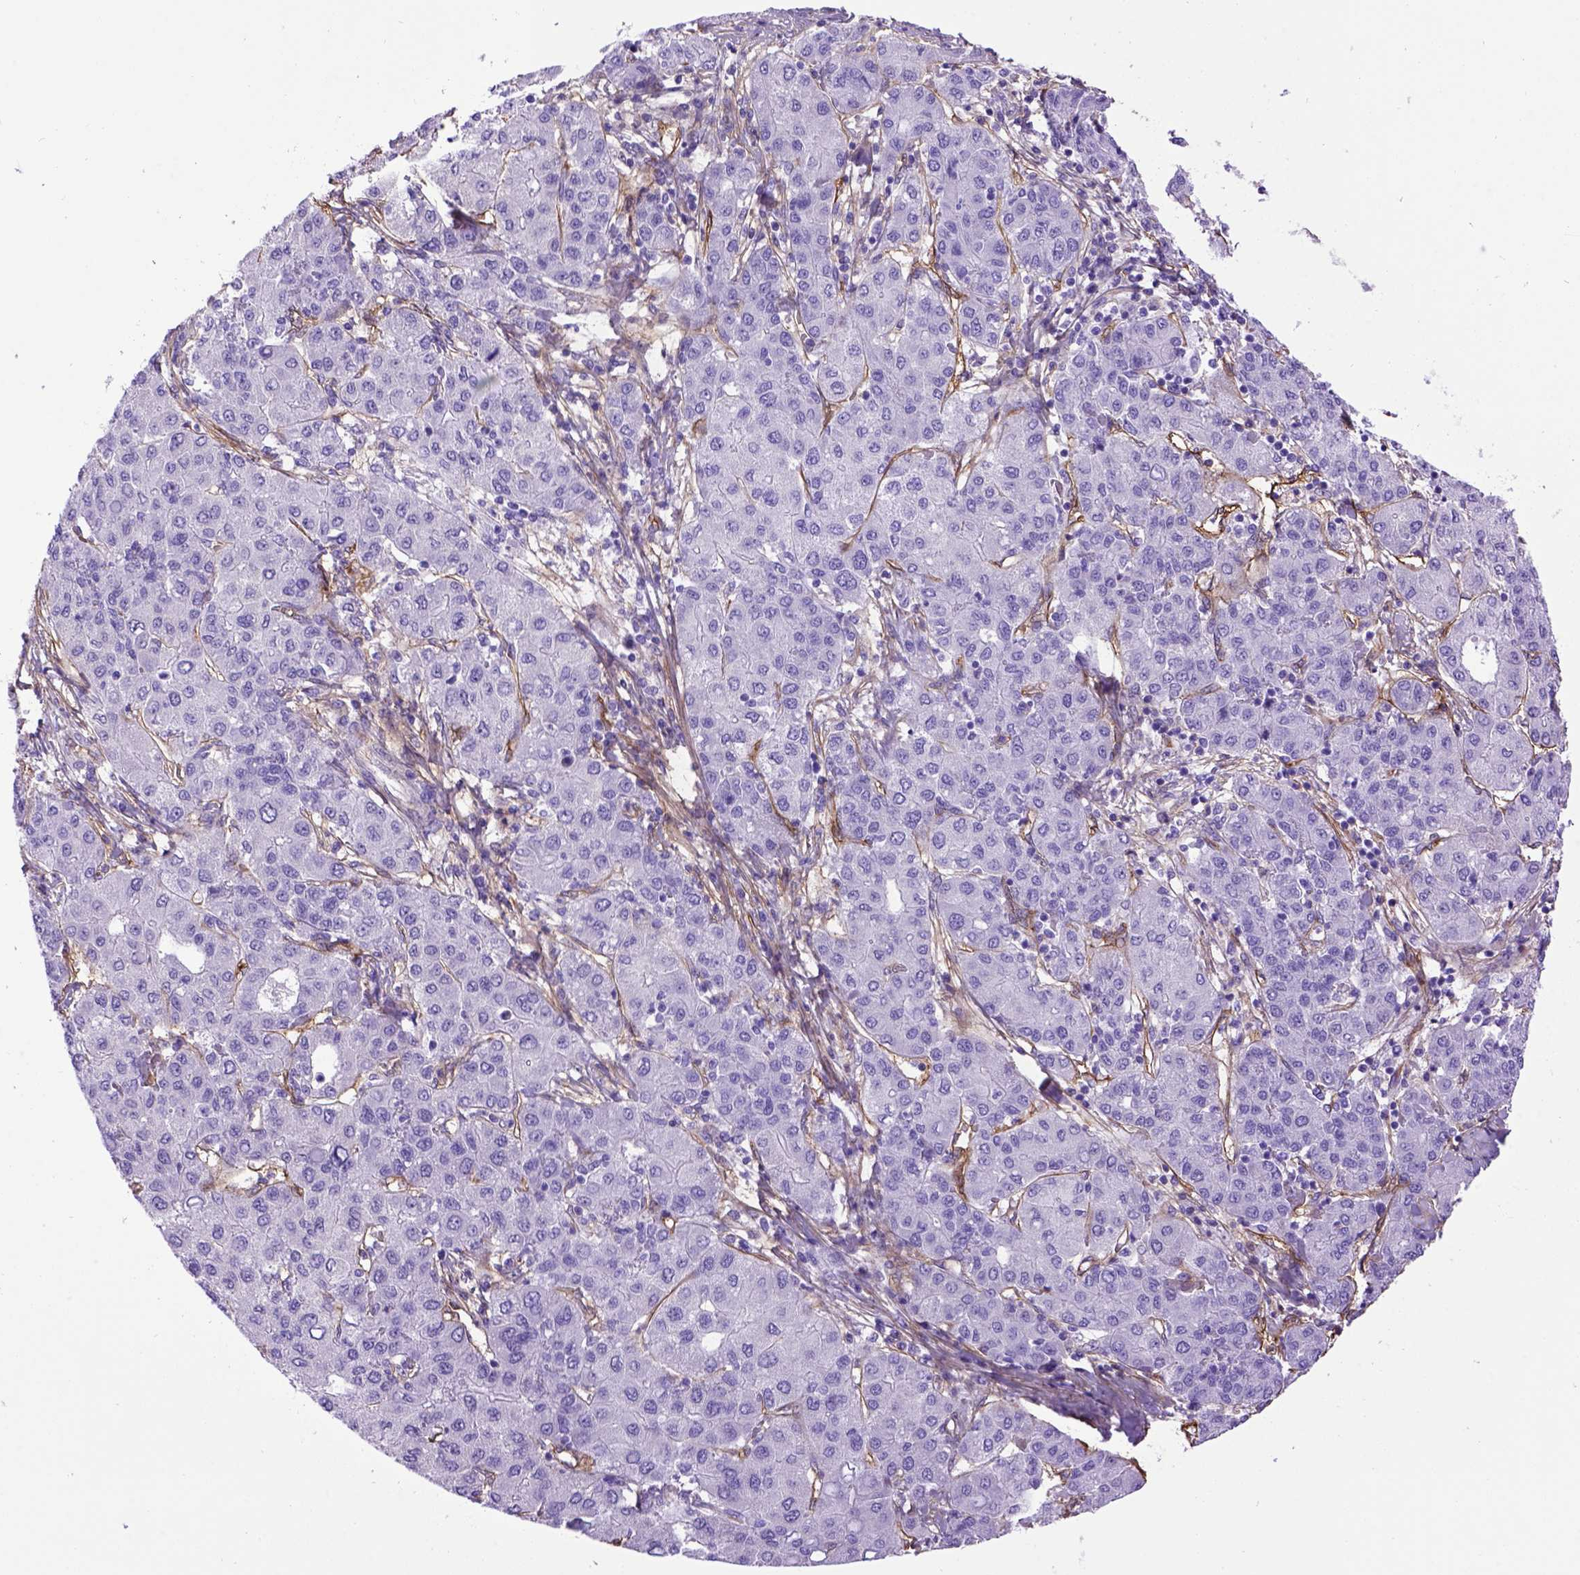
{"staining": {"intensity": "negative", "quantity": "none", "location": "none"}, "tissue": "liver cancer", "cell_type": "Tumor cells", "image_type": "cancer", "snomed": [{"axis": "morphology", "description": "Carcinoma, Hepatocellular, NOS"}, {"axis": "topography", "description": "Liver"}], "caption": "DAB (3,3'-diaminobenzidine) immunohistochemical staining of liver cancer reveals no significant staining in tumor cells. The staining was performed using DAB (3,3'-diaminobenzidine) to visualize the protein expression in brown, while the nuclei were stained in blue with hematoxylin (Magnification: 20x).", "gene": "ENG", "patient": {"sex": "male", "age": 65}}